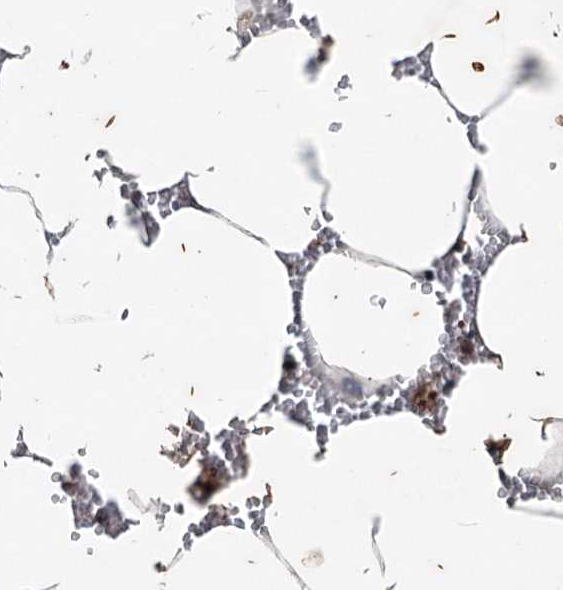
{"staining": {"intensity": "strong", "quantity": "<25%", "location": "cytoplasmic/membranous"}, "tissue": "bone marrow", "cell_type": "Hematopoietic cells", "image_type": "normal", "snomed": [{"axis": "morphology", "description": "Normal tissue, NOS"}, {"axis": "topography", "description": "Bone marrow"}], "caption": "Bone marrow stained with immunohistochemistry (IHC) displays strong cytoplasmic/membranous positivity in about <25% of hematopoietic cells.", "gene": "N4BP2L2", "patient": {"sex": "male", "age": 70}}